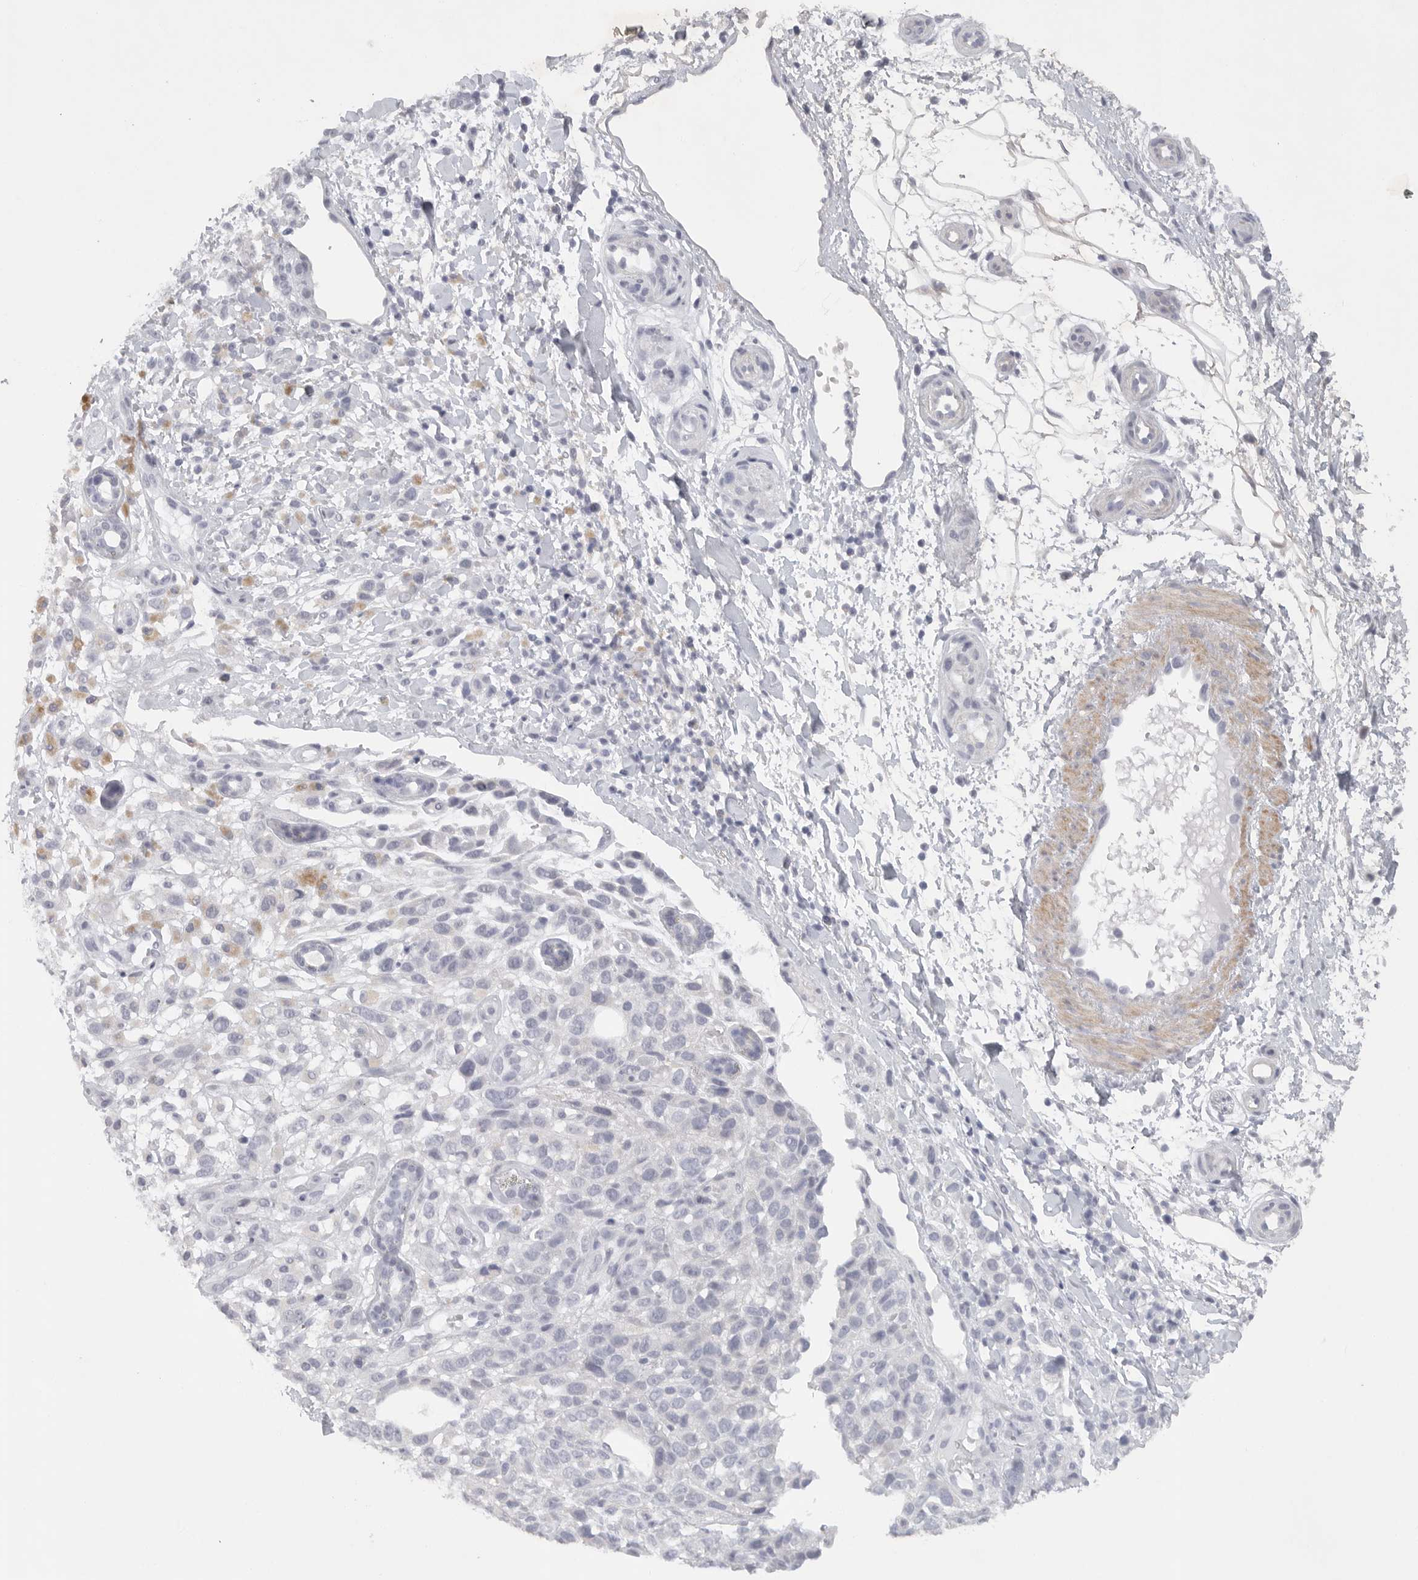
{"staining": {"intensity": "negative", "quantity": "none", "location": "none"}, "tissue": "melanoma", "cell_type": "Tumor cells", "image_type": "cancer", "snomed": [{"axis": "morphology", "description": "Malignant melanoma, Metastatic site"}, {"axis": "topography", "description": "Skin"}], "caption": "Tumor cells show no significant expression in melanoma. (Brightfield microscopy of DAB IHC at high magnification).", "gene": "TNR", "patient": {"sex": "female", "age": 72}}